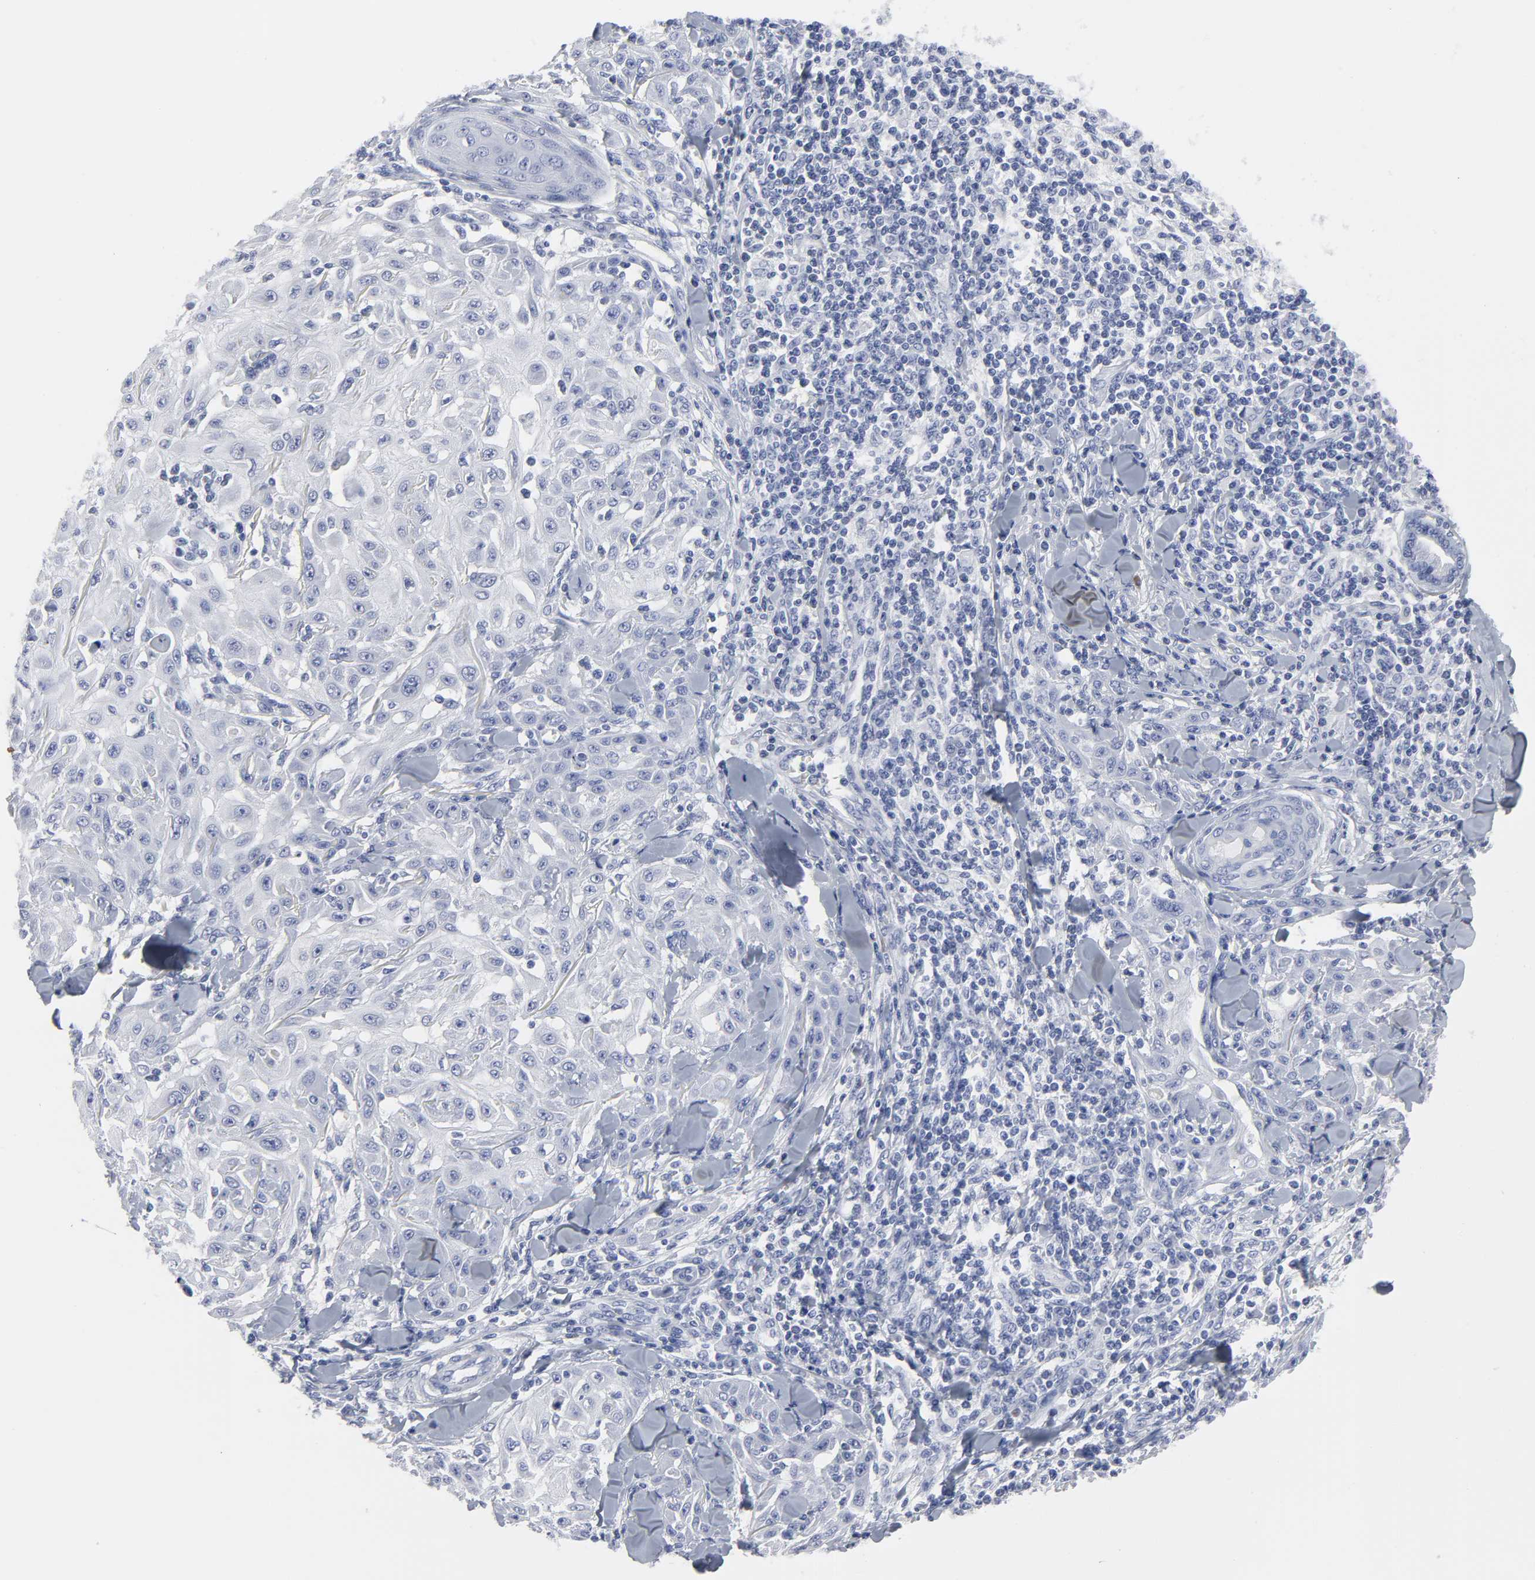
{"staining": {"intensity": "negative", "quantity": "none", "location": "none"}, "tissue": "skin cancer", "cell_type": "Tumor cells", "image_type": "cancer", "snomed": [{"axis": "morphology", "description": "Squamous cell carcinoma, NOS"}, {"axis": "topography", "description": "Skin"}], "caption": "Histopathology image shows no protein staining in tumor cells of skin cancer (squamous cell carcinoma) tissue. (DAB immunohistochemistry visualized using brightfield microscopy, high magnification).", "gene": "HNF4A", "patient": {"sex": "male", "age": 24}}